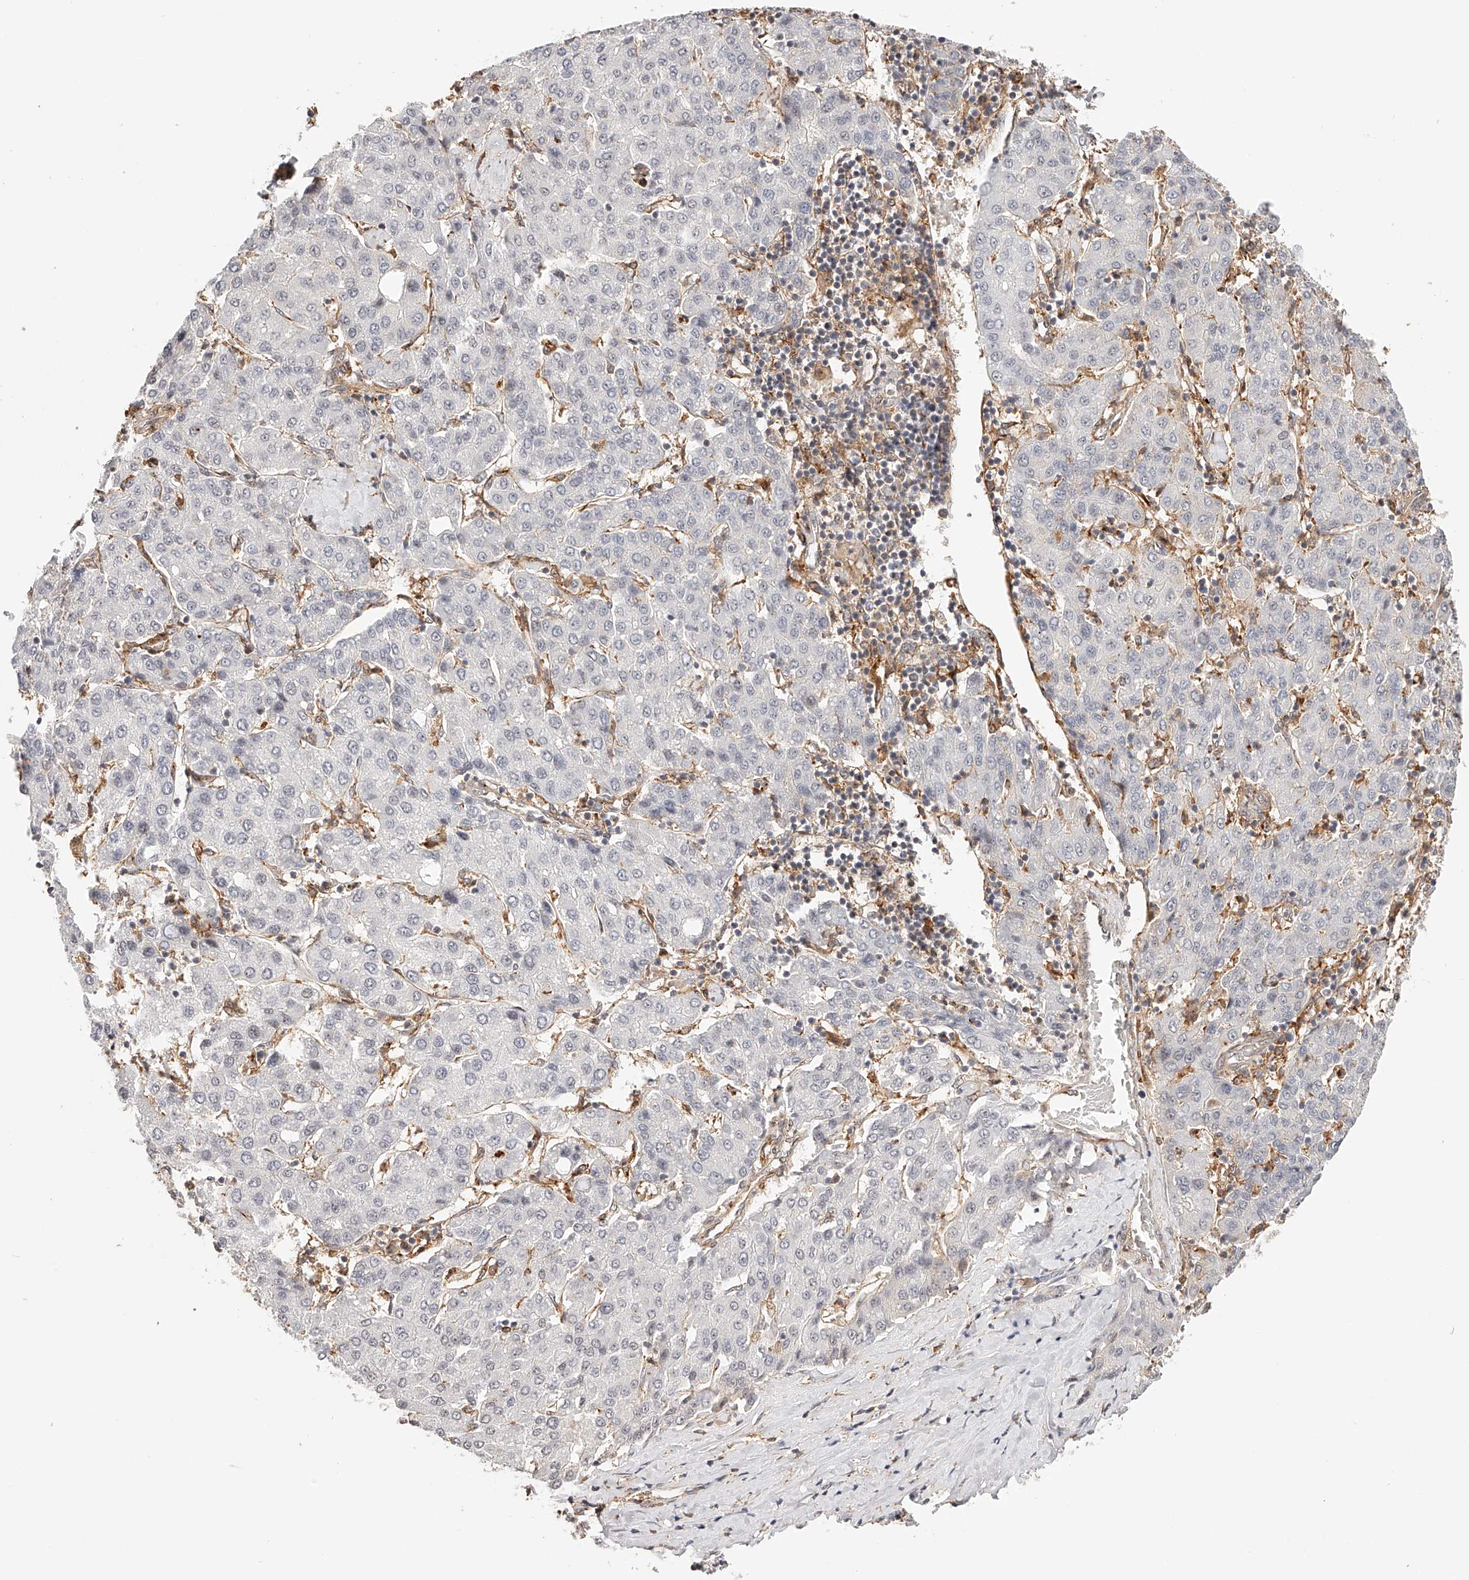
{"staining": {"intensity": "negative", "quantity": "none", "location": "none"}, "tissue": "liver cancer", "cell_type": "Tumor cells", "image_type": "cancer", "snomed": [{"axis": "morphology", "description": "Carcinoma, Hepatocellular, NOS"}, {"axis": "topography", "description": "Liver"}], "caption": "High power microscopy image of an immunohistochemistry (IHC) photomicrograph of hepatocellular carcinoma (liver), revealing no significant staining in tumor cells. (IHC, brightfield microscopy, high magnification).", "gene": "SYNC", "patient": {"sex": "male", "age": 65}}